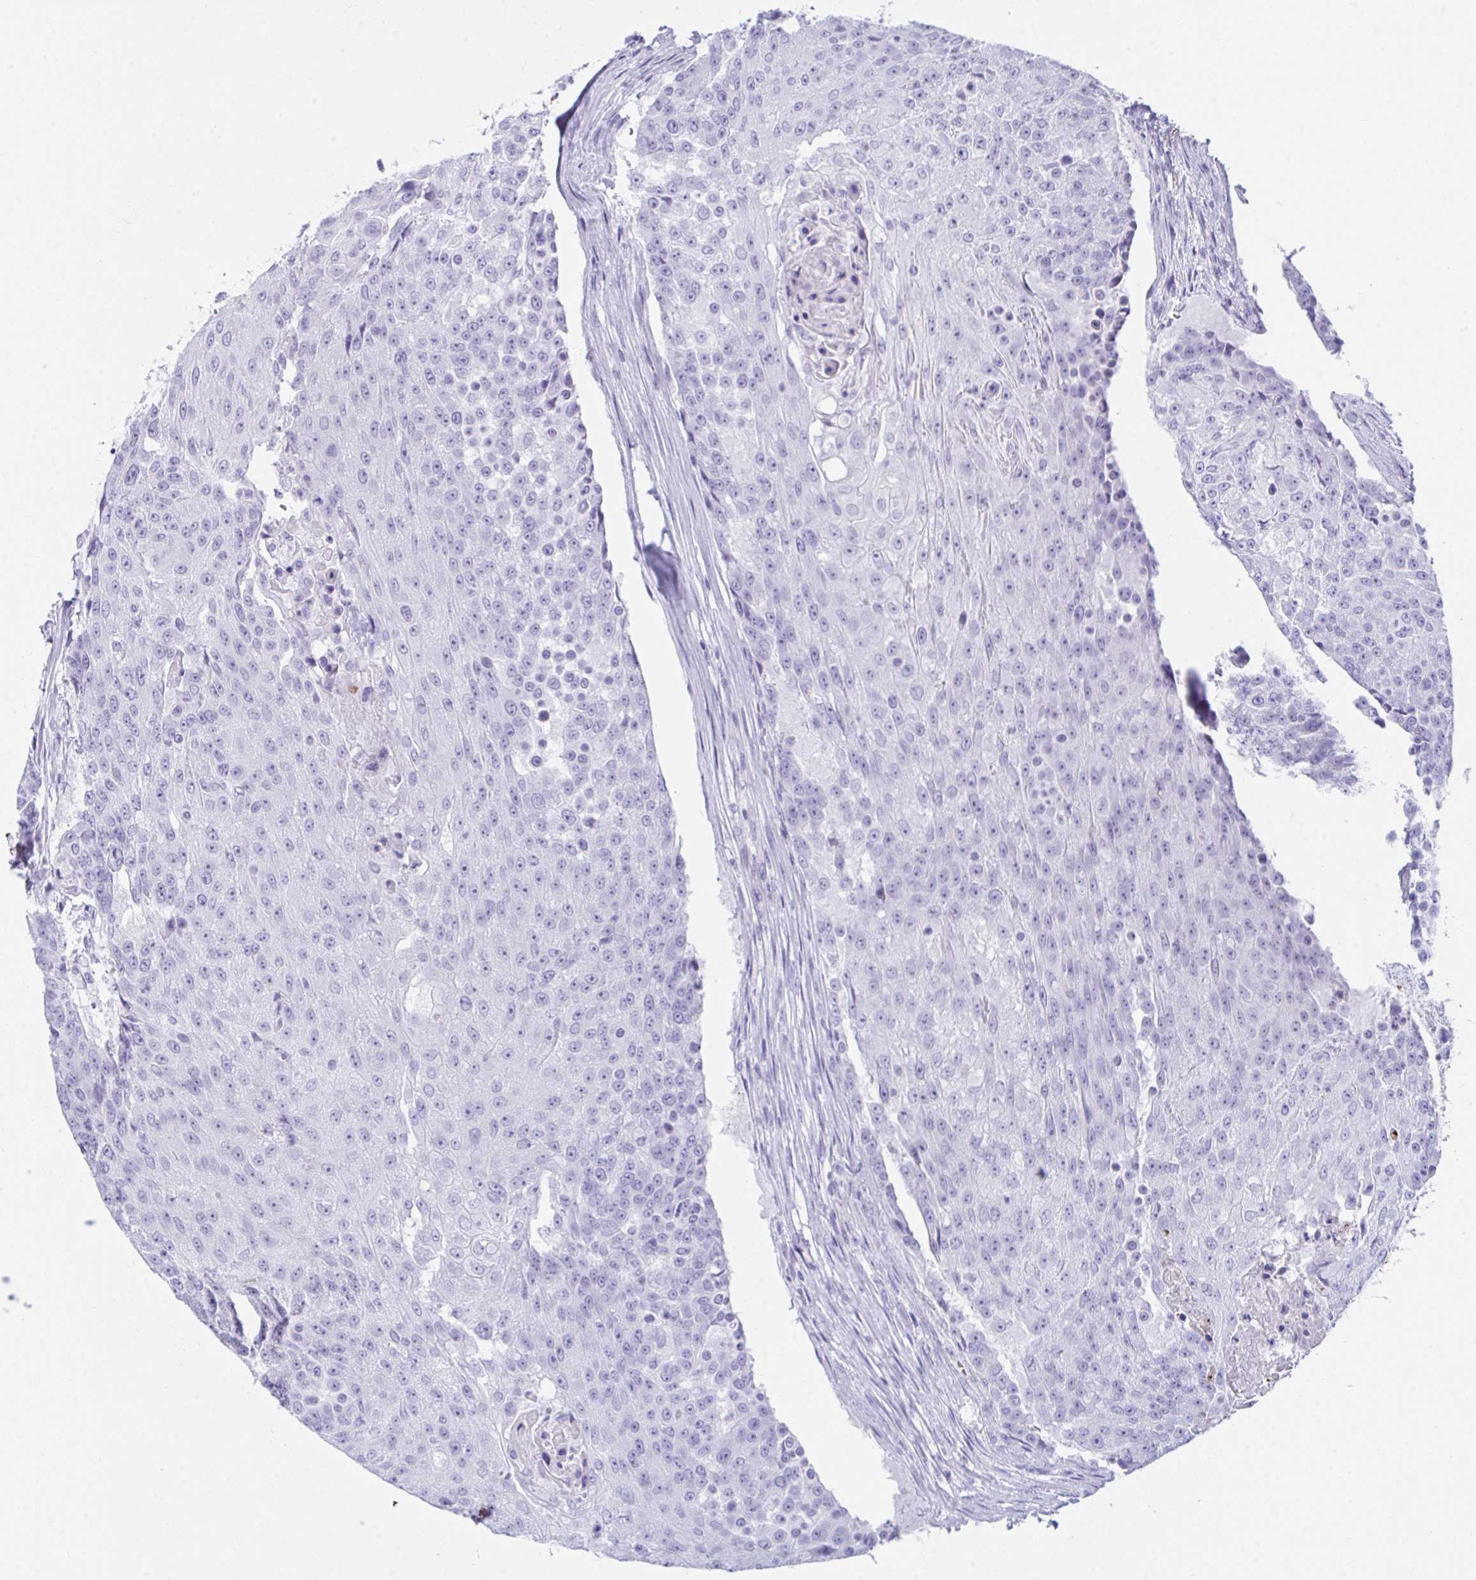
{"staining": {"intensity": "negative", "quantity": "none", "location": "none"}, "tissue": "urothelial cancer", "cell_type": "Tumor cells", "image_type": "cancer", "snomed": [{"axis": "morphology", "description": "Urothelial carcinoma, High grade"}, {"axis": "topography", "description": "Urinary bladder"}], "caption": "This is a histopathology image of immunohistochemistry (IHC) staining of urothelial cancer, which shows no expression in tumor cells.", "gene": "KMT2E", "patient": {"sex": "female", "age": 63}}